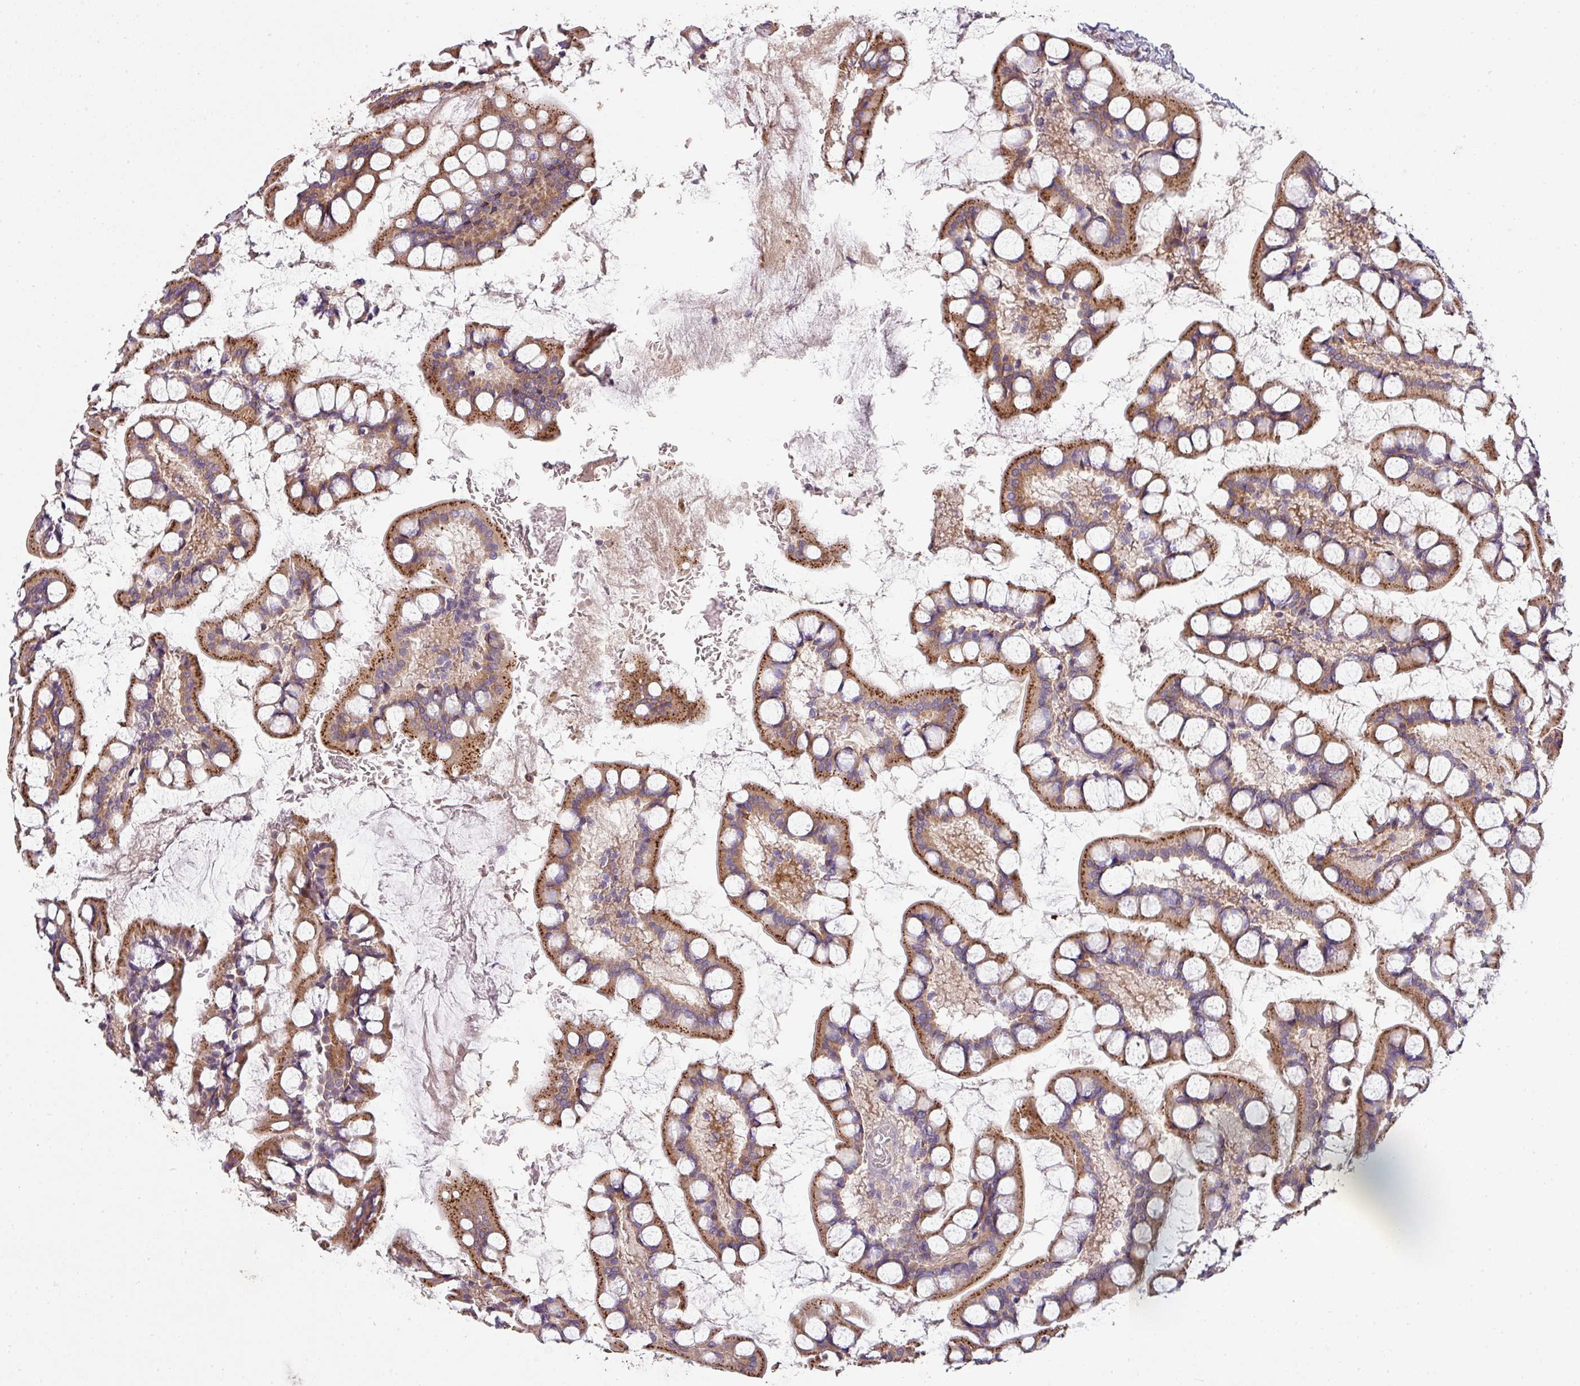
{"staining": {"intensity": "moderate", "quantity": ">75%", "location": "cytoplasmic/membranous"}, "tissue": "small intestine", "cell_type": "Glandular cells", "image_type": "normal", "snomed": [{"axis": "morphology", "description": "Normal tissue, NOS"}, {"axis": "topography", "description": "Small intestine"}], "caption": "Immunohistochemical staining of unremarkable small intestine demonstrates moderate cytoplasmic/membranous protein expression in about >75% of glandular cells.", "gene": "PCDH1", "patient": {"sex": "male", "age": 52}}